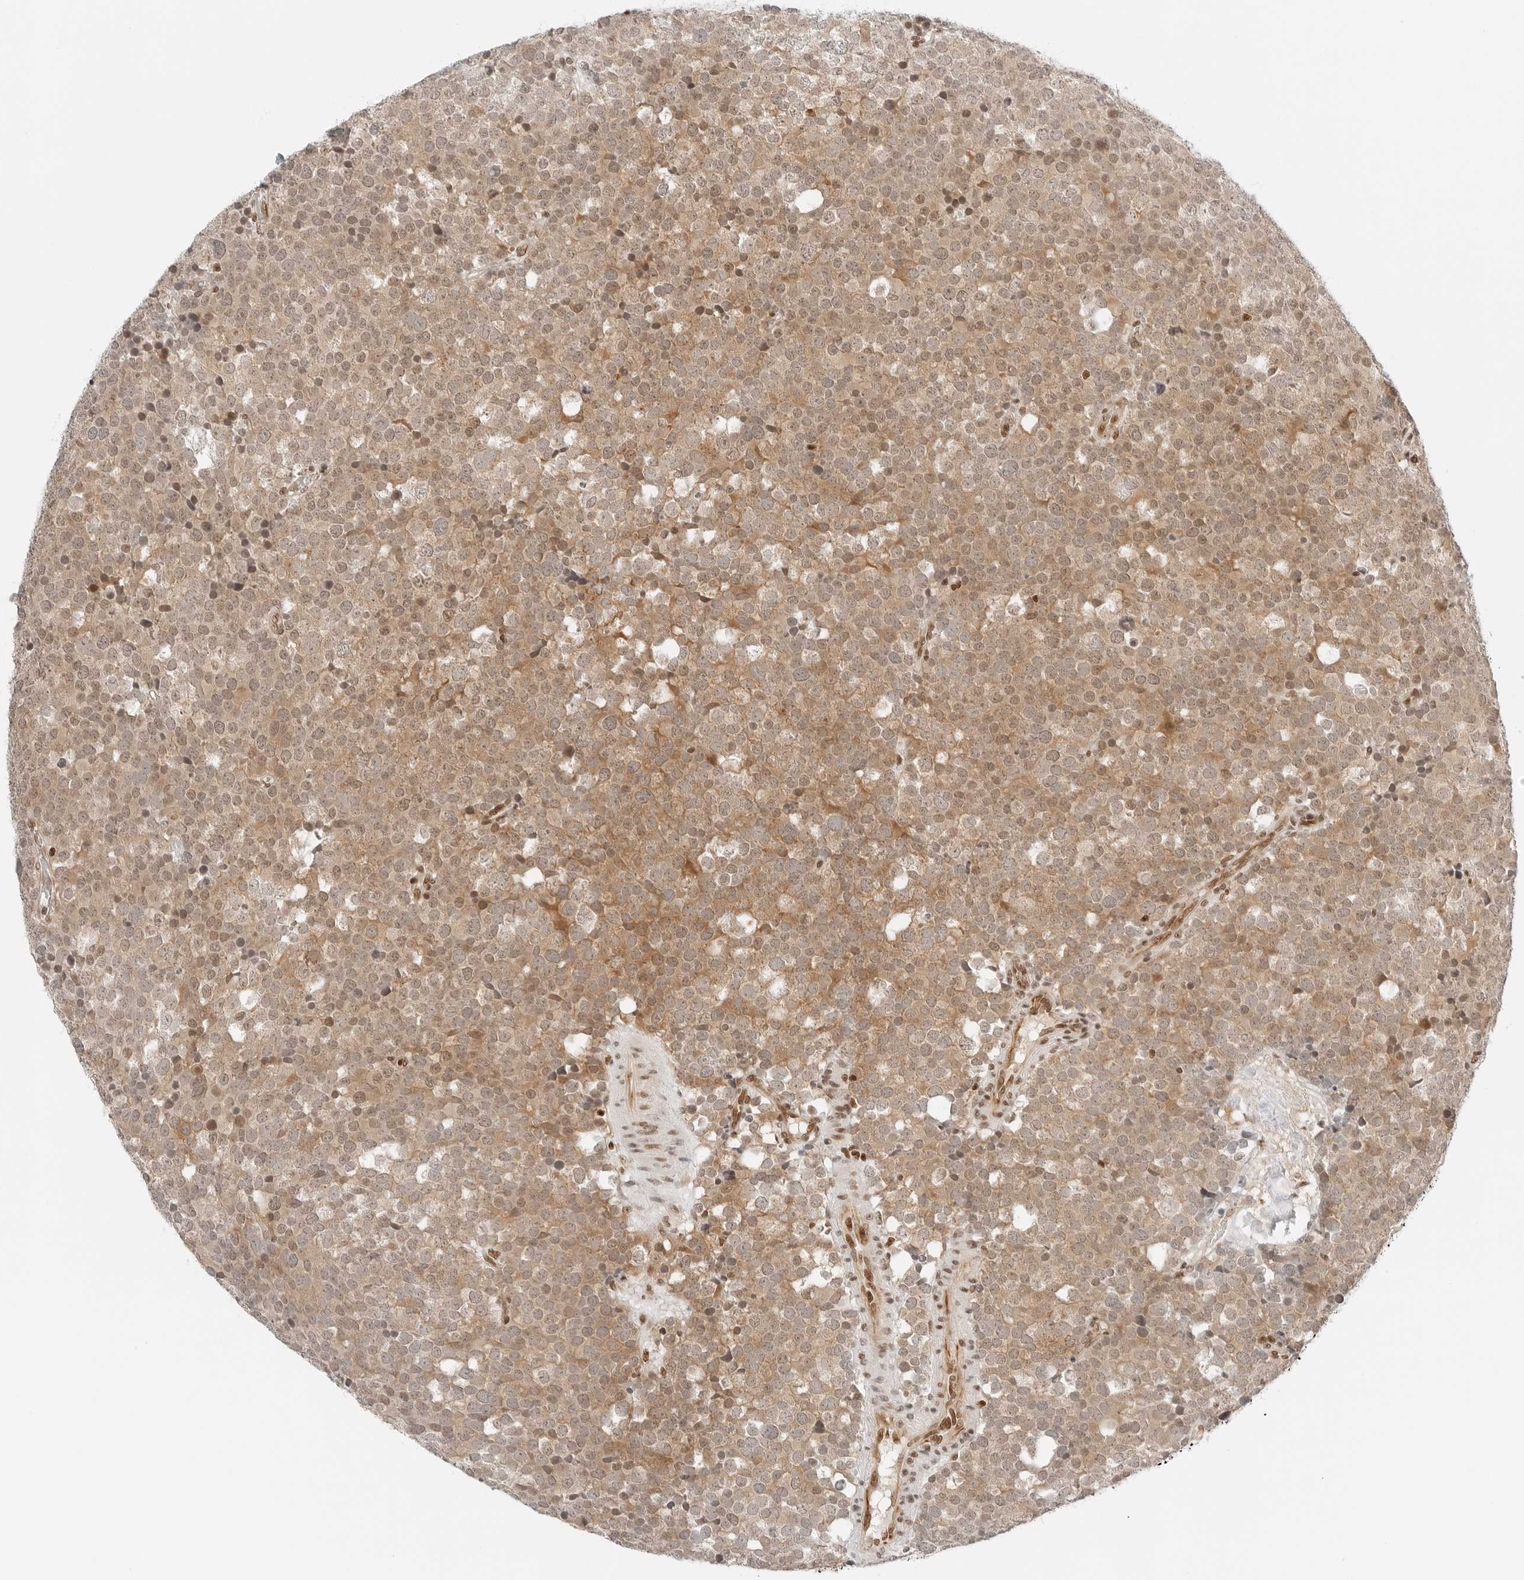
{"staining": {"intensity": "weak", "quantity": ">75%", "location": "cytoplasmic/membranous,nuclear"}, "tissue": "testis cancer", "cell_type": "Tumor cells", "image_type": "cancer", "snomed": [{"axis": "morphology", "description": "Seminoma, NOS"}, {"axis": "topography", "description": "Testis"}], "caption": "A low amount of weak cytoplasmic/membranous and nuclear positivity is appreciated in about >75% of tumor cells in testis cancer (seminoma) tissue. Immunohistochemistry (ihc) stains the protein of interest in brown and the nuclei are stained blue.", "gene": "CRTC2", "patient": {"sex": "male", "age": 71}}